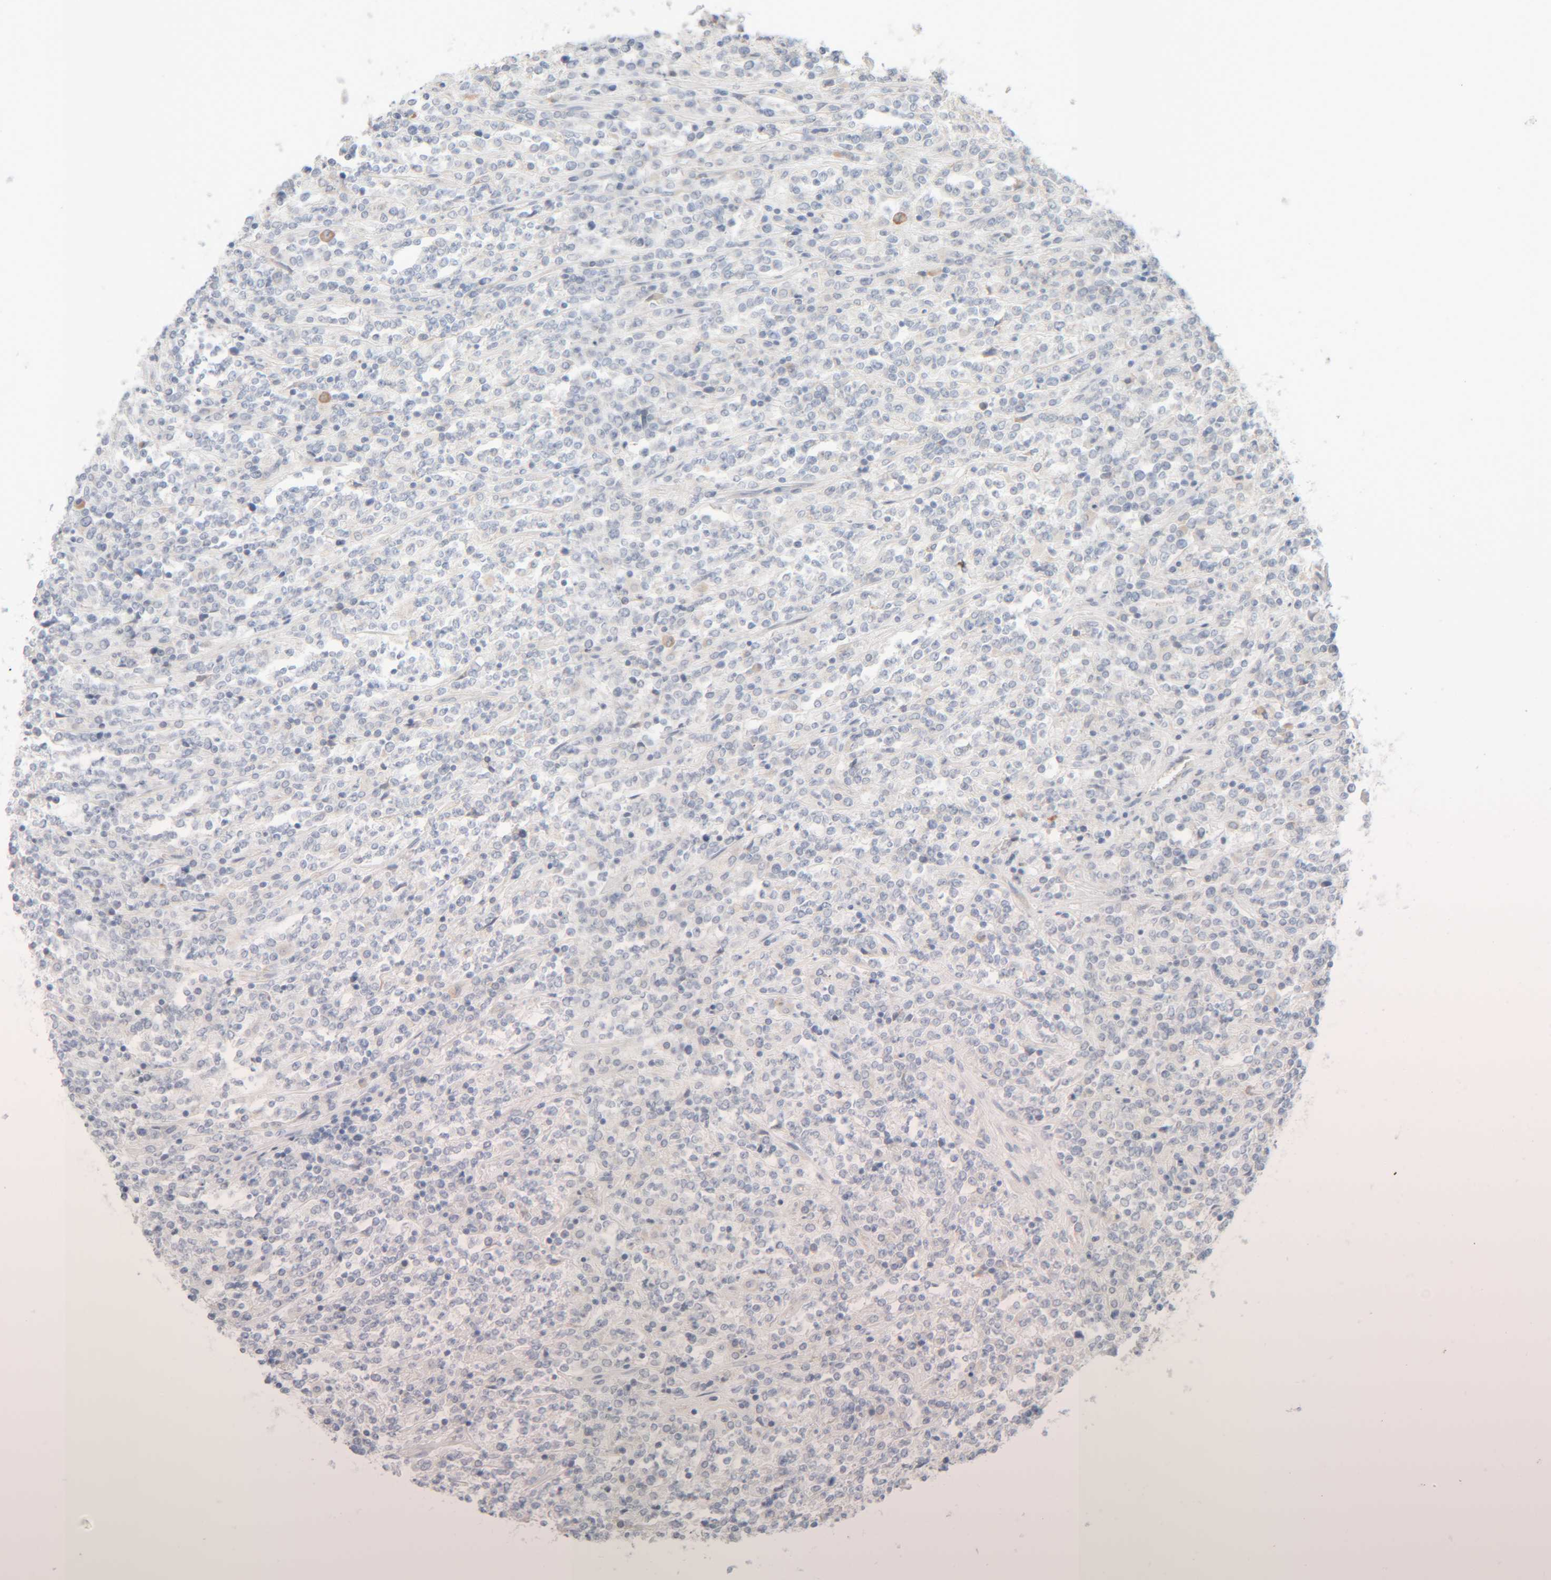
{"staining": {"intensity": "negative", "quantity": "none", "location": "none"}, "tissue": "lymphoma", "cell_type": "Tumor cells", "image_type": "cancer", "snomed": [{"axis": "morphology", "description": "Malignant lymphoma, non-Hodgkin's type, High grade"}, {"axis": "topography", "description": "Soft tissue"}], "caption": "Immunohistochemistry histopathology image of high-grade malignant lymphoma, non-Hodgkin's type stained for a protein (brown), which demonstrates no staining in tumor cells.", "gene": "RIDA", "patient": {"sex": "male", "age": 18}}